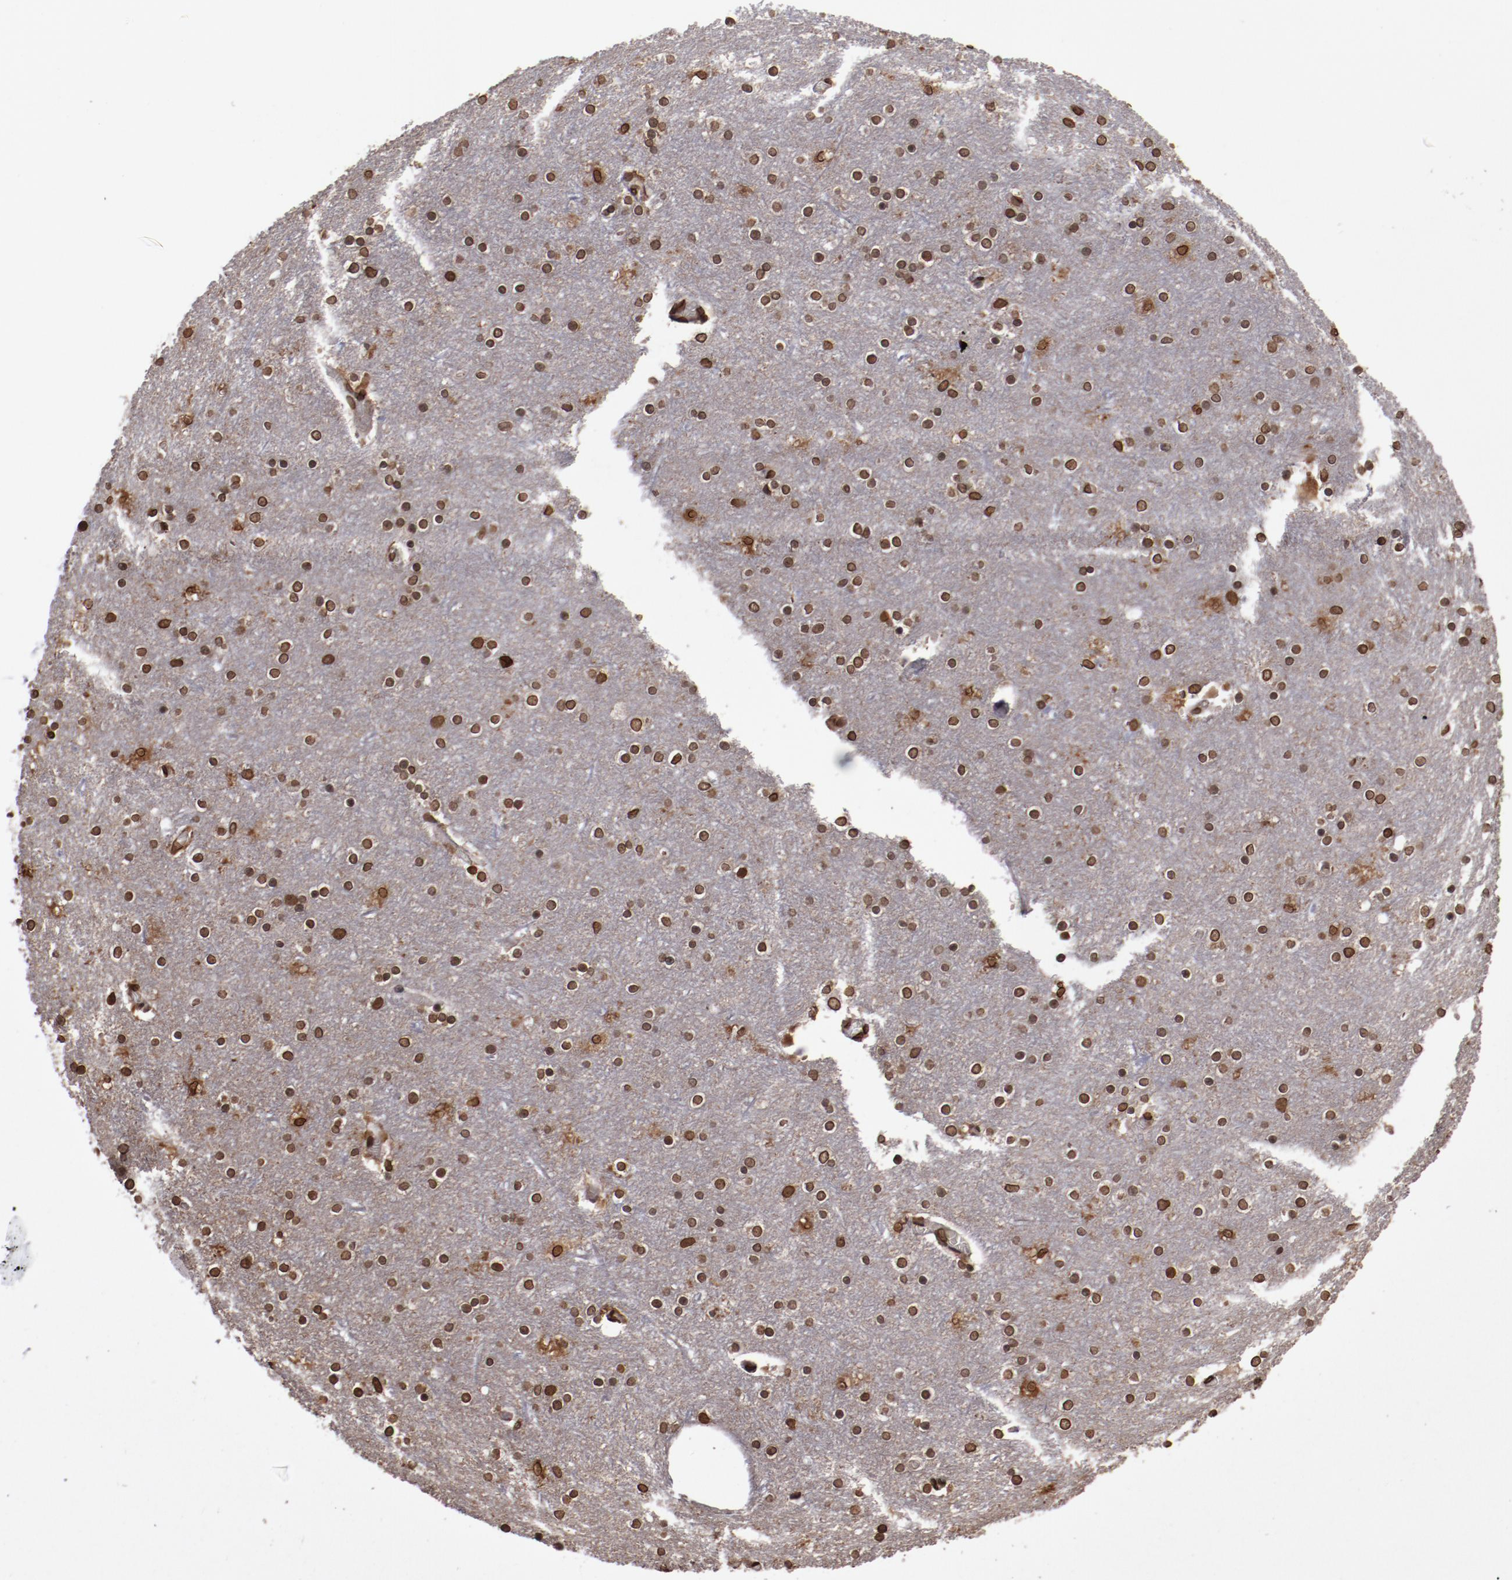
{"staining": {"intensity": "moderate", "quantity": ">75%", "location": "nuclear"}, "tissue": "cerebral cortex", "cell_type": "Endothelial cells", "image_type": "normal", "snomed": [{"axis": "morphology", "description": "Normal tissue, NOS"}, {"axis": "topography", "description": "Cerebral cortex"}], "caption": "Endothelial cells display moderate nuclear positivity in about >75% of cells in unremarkable cerebral cortex.", "gene": "AKT1", "patient": {"sex": "female", "age": 54}}